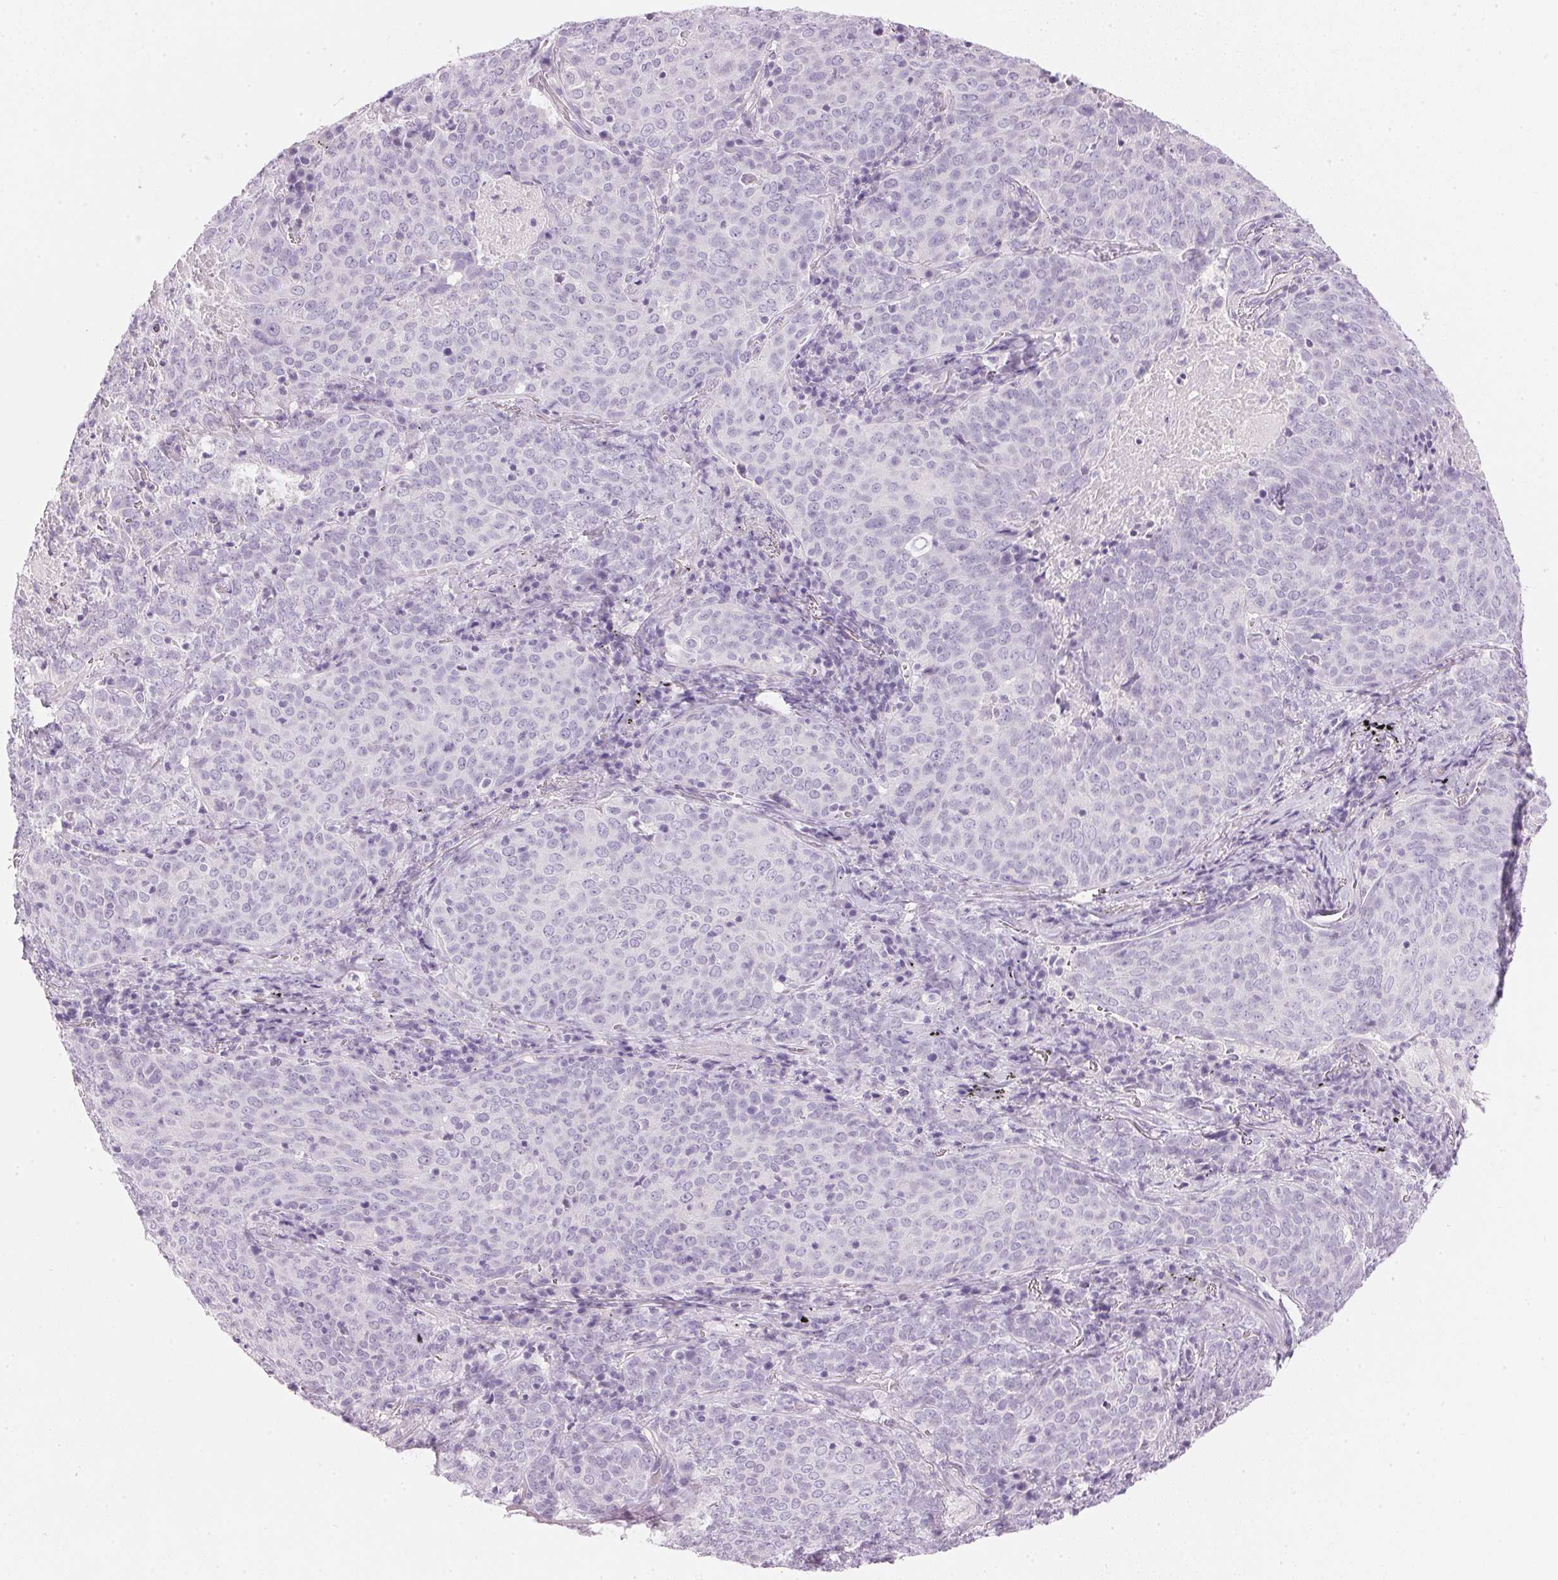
{"staining": {"intensity": "negative", "quantity": "none", "location": "none"}, "tissue": "lung cancer", "cell_type": "Tumor cells", "image_type": "cancer", "snomed": [{"axis": "morphology", "description": "Squamous cell carcinoma, NOS"}, {"axis": "topography", "description": "Lung"}], "caption": "Tumor cells show no significant protein staining in lung cancer.", "gene": "IGFBP1", "patient": {"sex": "male", "age": 82}}